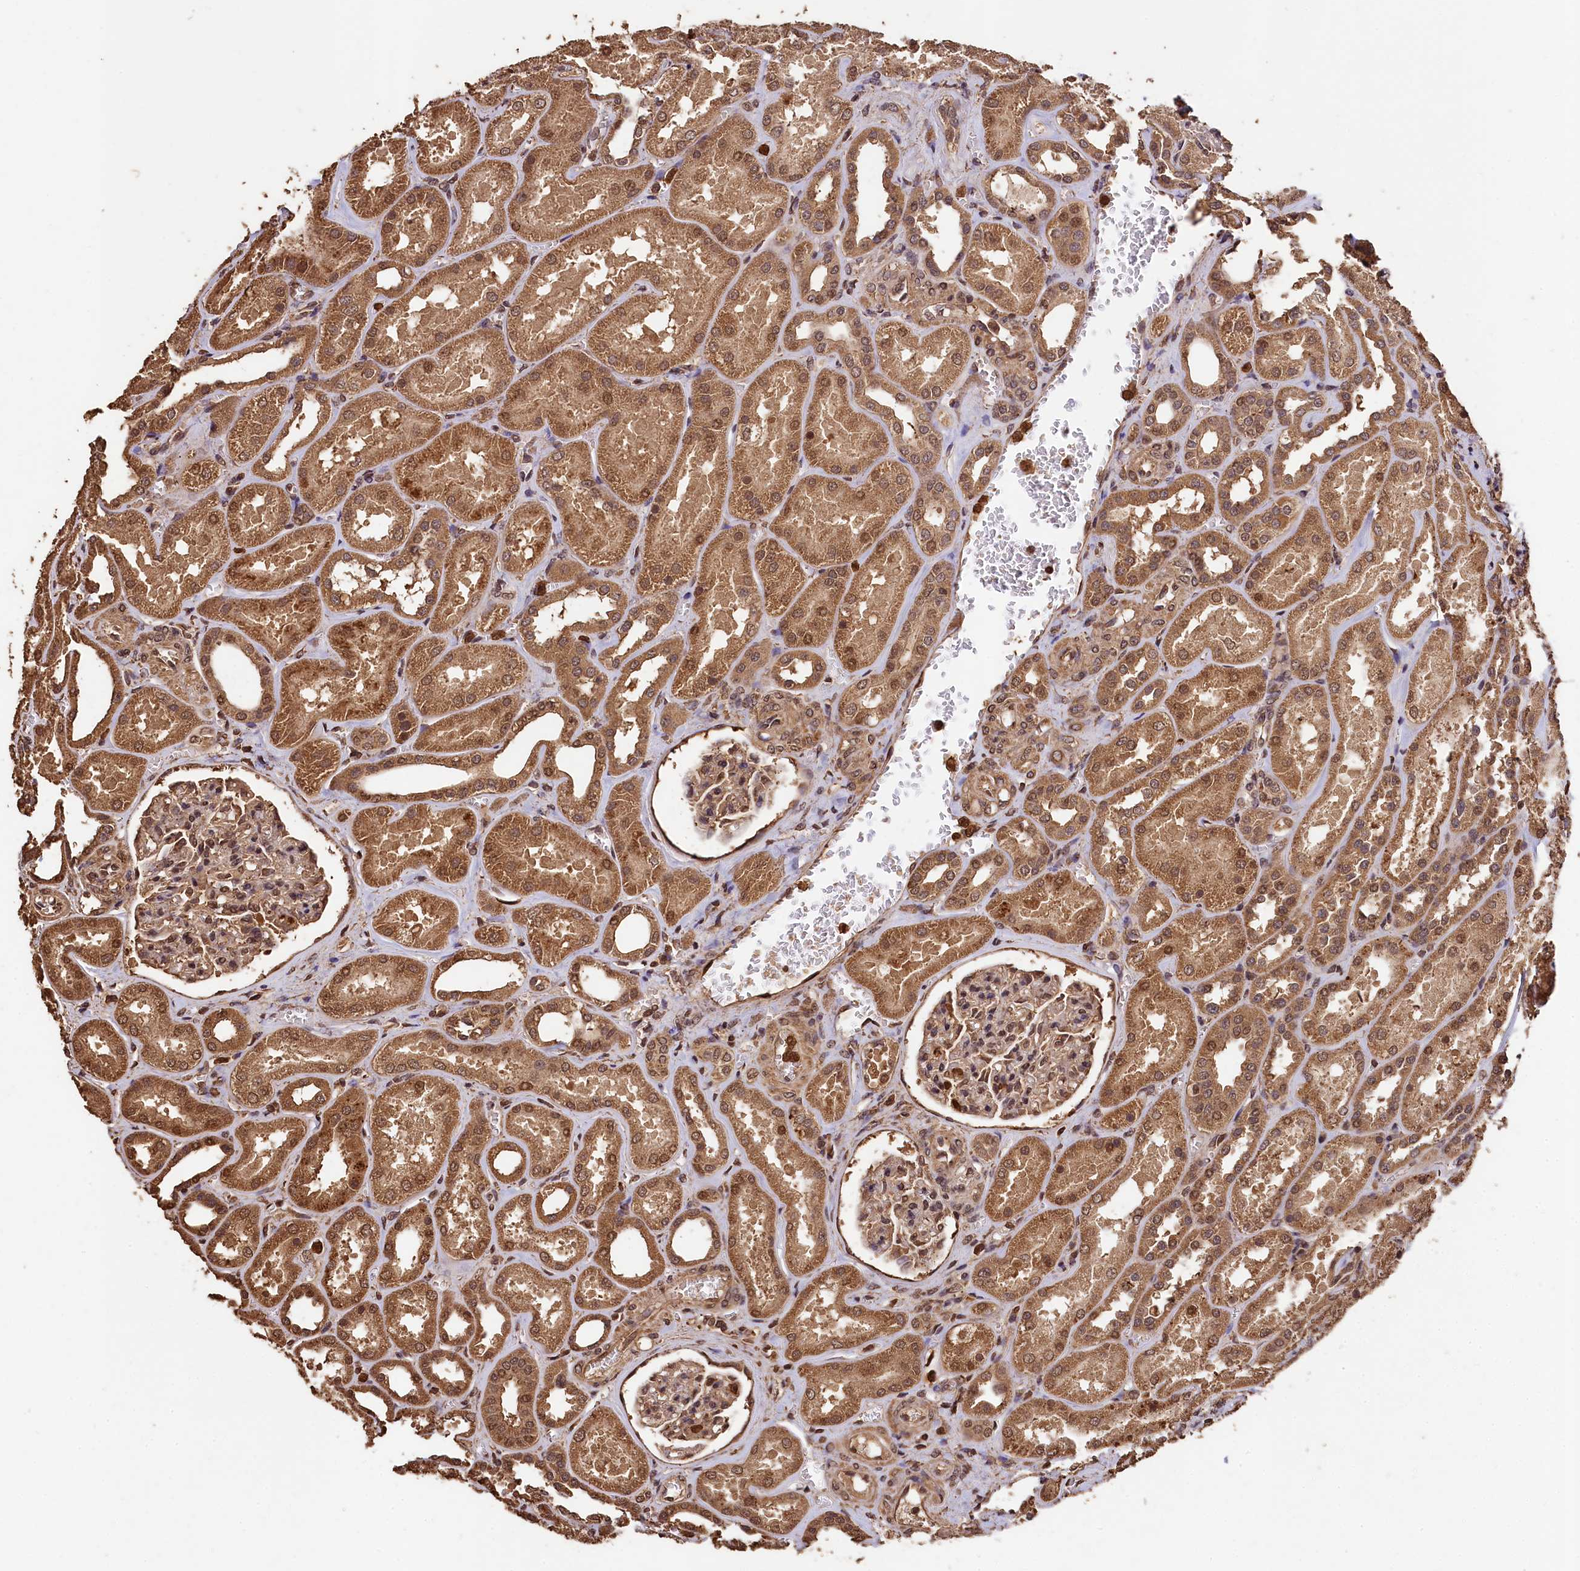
{"staining": {"intensity": "moderate", "quantity": "25%-75%", "location": "nuclear"}, "tissue": "kidney", "cell_type": "Cells in glomeruli", "image_type": "normal", "snomed": [{"axis": "morphology", "description": "Normal tissue, NOS"}, {"axis": "morphology", "description": "Adenocarcinoma, NOS"}, {"axis": "topography", "description": "Kidney"}], "caption": "A brown stain shows moderate nuclear staining of a protein in cells in glomeruli of normal kidney. The protein is shown in brown color, while the nuclei are stained blue.", "gene": "CEP57L1", "patient": {"sex": "female", "age": 68}}